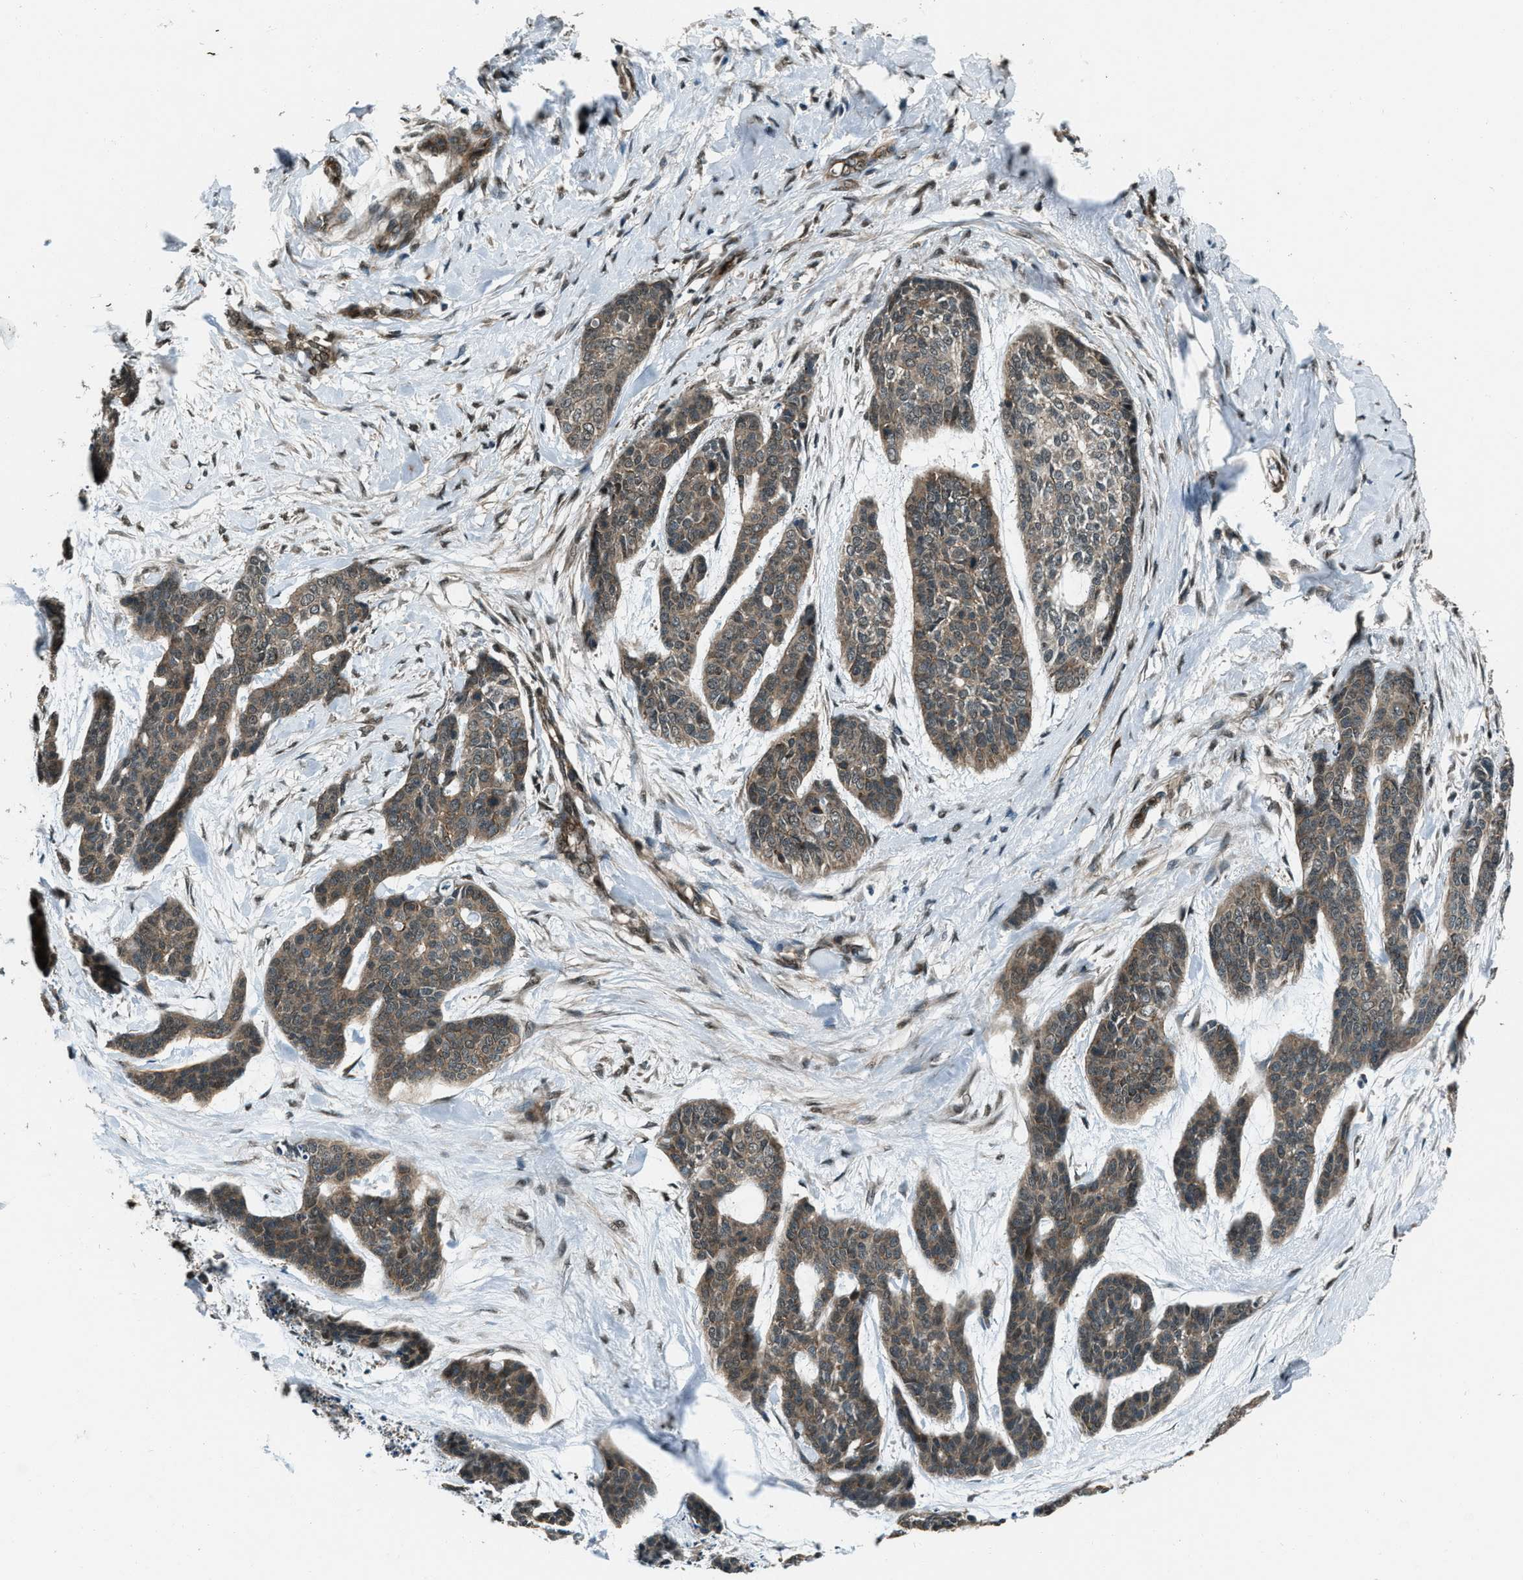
{"staining": {"intensity": "moderate", "quantity": ">75%", "location": "cytoplasmic/membranous"}, "tissue": "skin cancer", "cell_type": "Tumor cells", "image_type": "cancer", "snomed": [{"axis": "morphology", "description": "Basal cell carcinoma"}, {"axis": "topography", "description": "Skin"}], "caption": "This histopathology image demonstrates IHC staining of human skin cancer (basal cell carcinoma), with medium moderate cytoplasmic/membranous expression in about >75% of tumor cells.", "gene": "SVIL", "patient": {"sex": "female", "age": 64}}